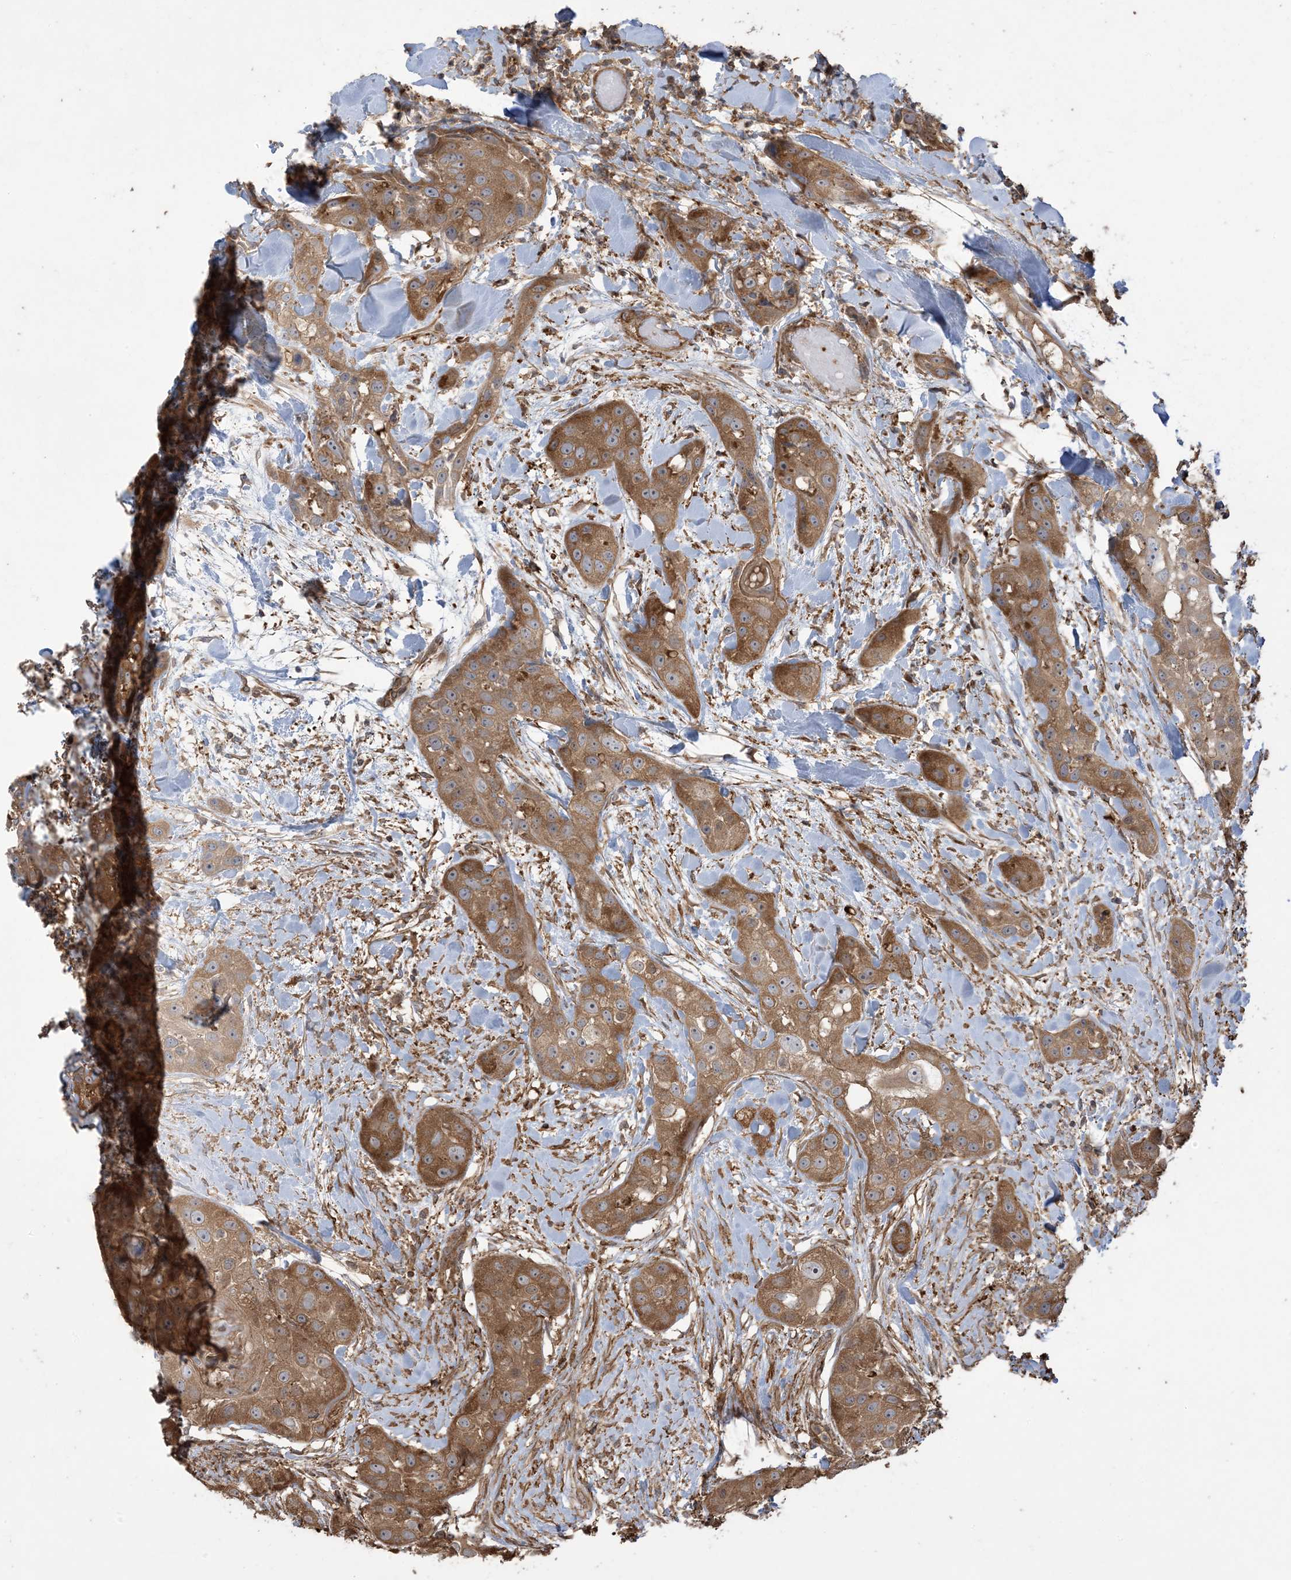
{"staining": {"intensity": "moderate", "quantity": ">75%", "location": "cytoplasmic/membranous"}, "tissue": "head and neck cancer", "cell_type": "Tumor cells", "image_type": "cancer", "snomed": [{"axis": "morphology", "description": "Normal tissue, NOS"}, {"axis": "morphology", "description": "Squamous cell carcinoma, NOS"}, {"axis": "topography", "description": "Skeletal muscle"}, {"axis": "topography", "description": "Head-Neck"}], "caption": "Immunohistochemical staining of squamous cell carcinoma (head and neck) exhibits medium levels of moderate cytoplasmic/membranous protein staining in about >75% of tumor cells. The staining was performed using DAB, with brown indicating positive protein expression. Nuclei are stained blue with hematoxylin.", "gene": "KLHL18", "patient": {"sex": "male", "age": 51}}